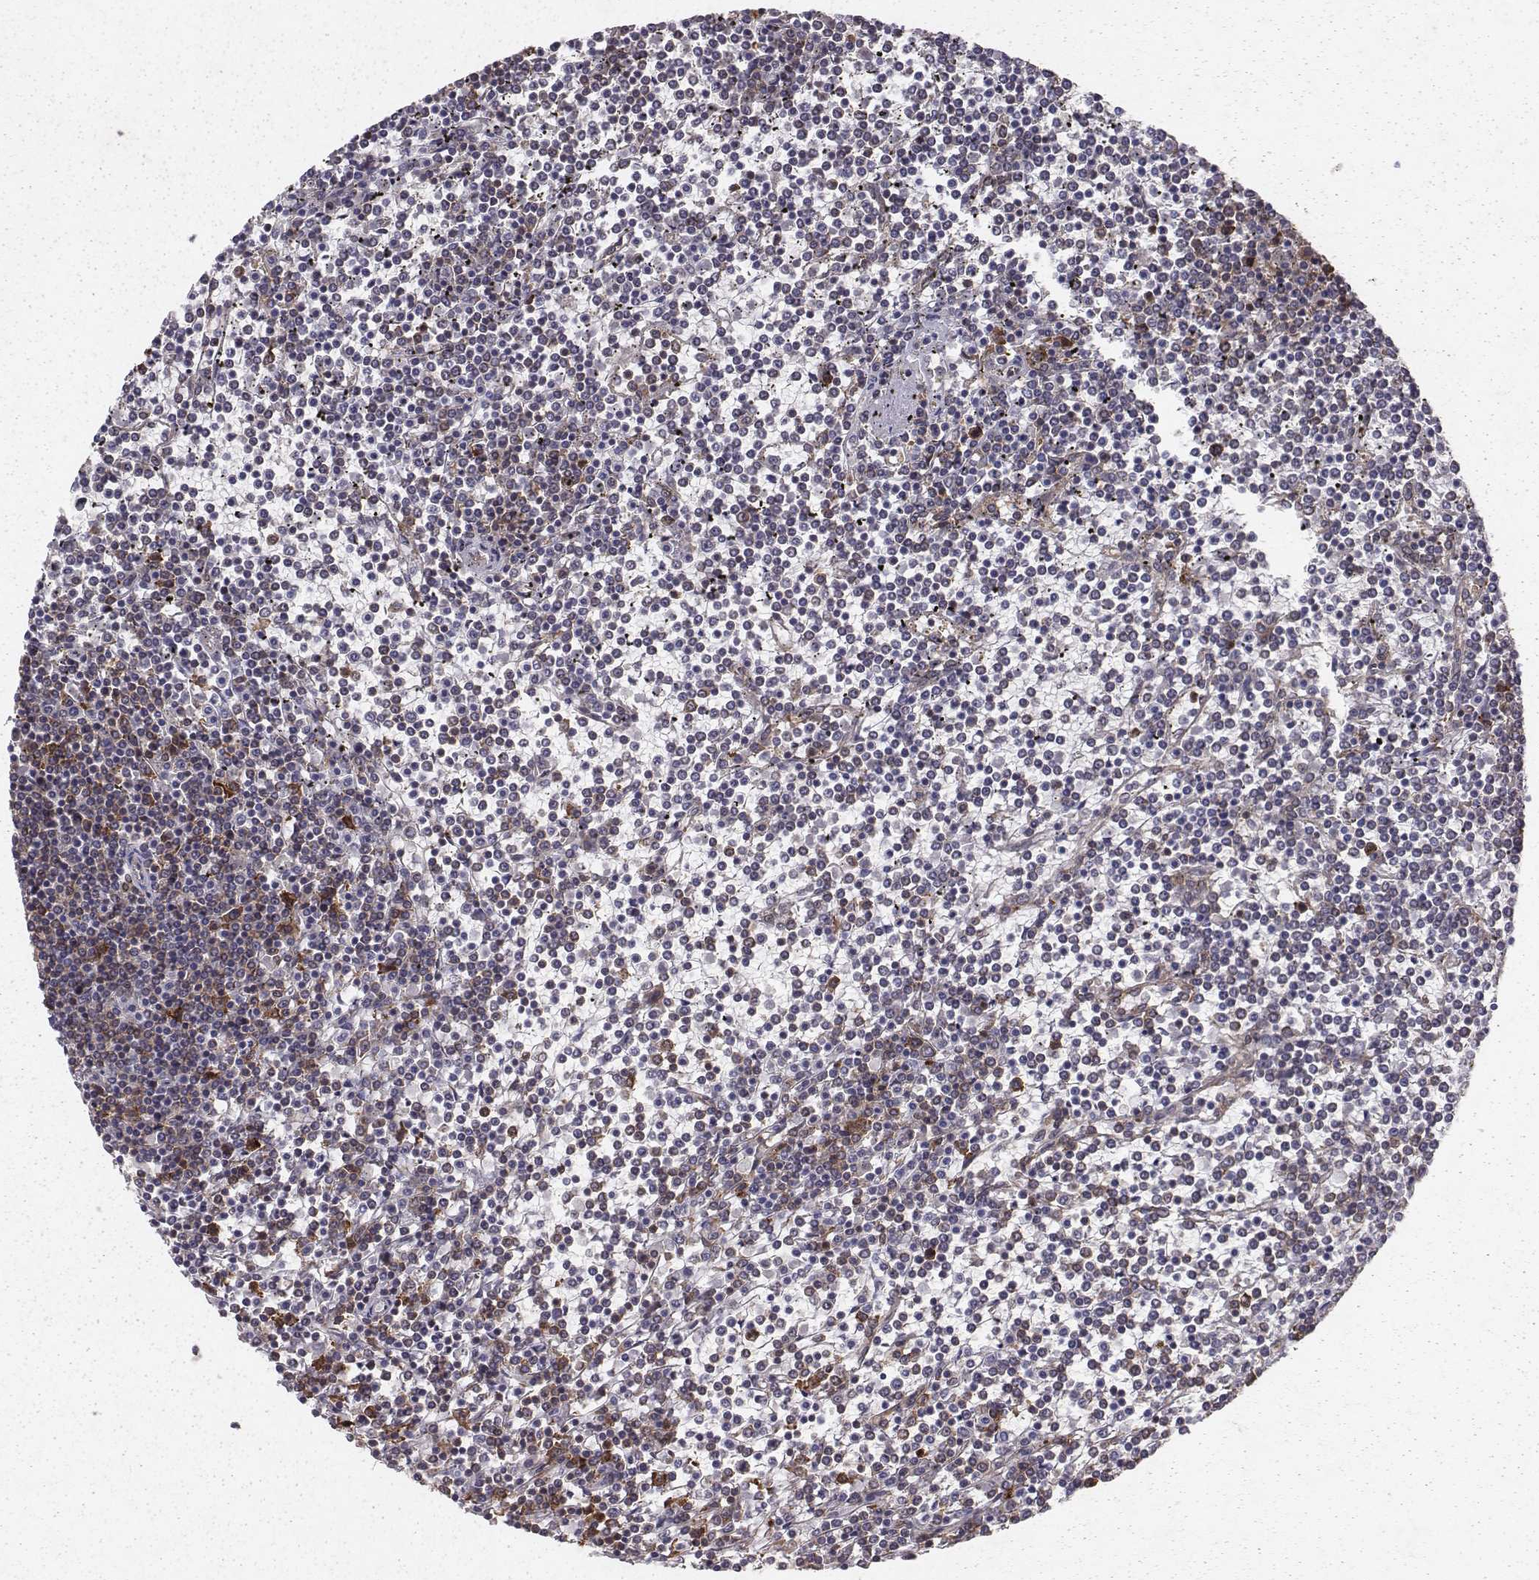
{"staining": {"intensity": "strong", "quantity": "<25%", "location": "cytoplasmic/membranous"}, "tissue": "lymphoma", "cell_type": "Tumor cells", "image_type": "cancer", "snomed": [{"axis": "morphology", "description": "Malignant lymphoma, non-Hodgkin's type, Low grade"}, {"axis": "topography", "description": "Spleen"}], "caption": "A medium amount of strong cytoplasmic/membranous expression is present in about <25% of tumor cells in low-grade malignant lymphoma, non-Hodgkin's type tissue.", "gene": "TXLNA", "patient": {"sex": "female", "age": 19}}